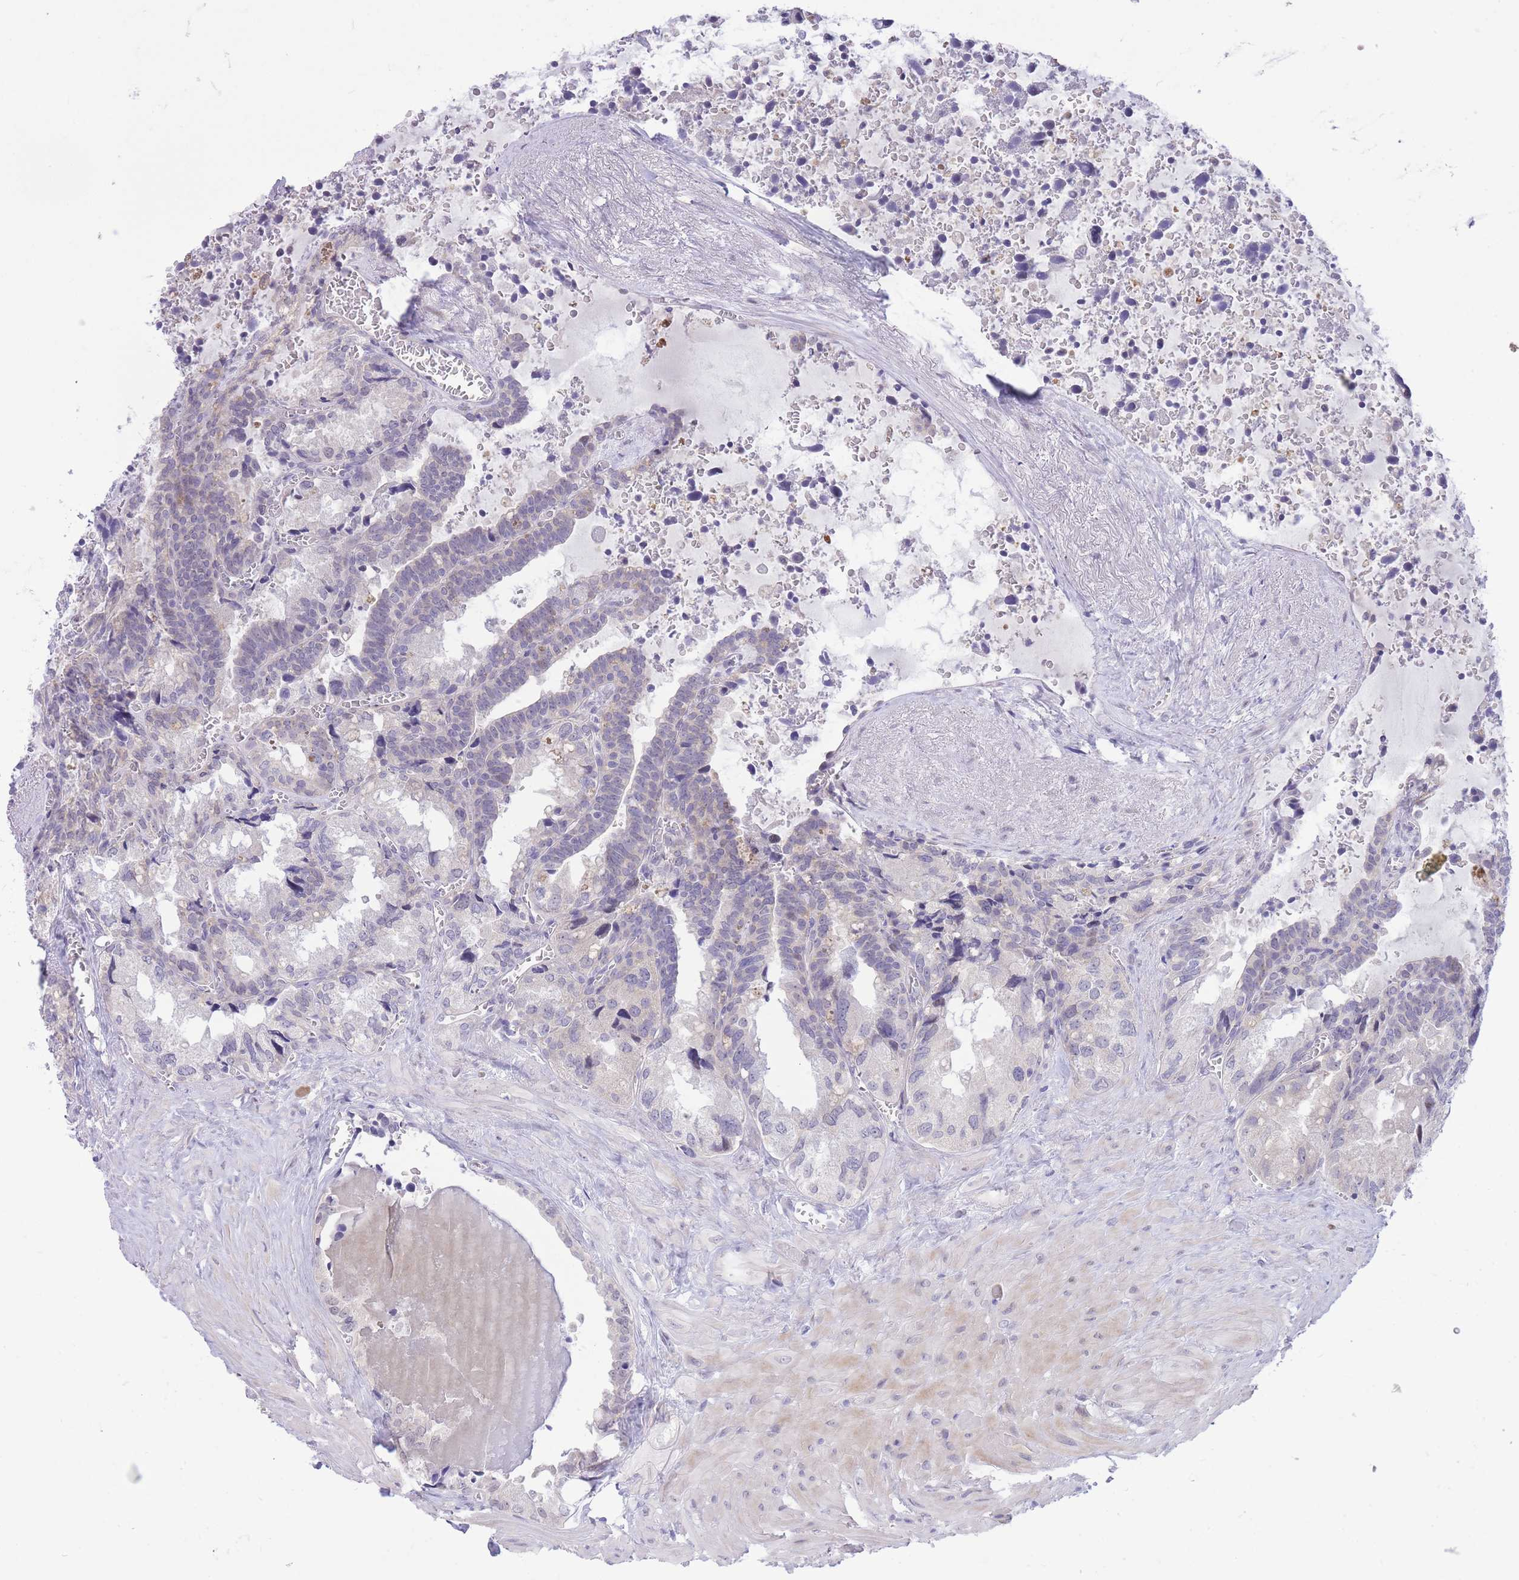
{"staining": {"intensity": "negative", "quantity": "none", "location": "none"}, "tissue": "seminal vesicle", "cell_type": "Glandular cells", "image_type": "normal", "snomed": [{"axis": "morphology", "description": "Normal tissue, NOS"}, {"axis": "topography", "description": "Seminal veicle"}], "caption": "Immunohistochemistry (IHC) of unremarkable human seminal vesicle exhibits no positivity in glandular cells. Nuclei are stained in blue.", "gene": "FBXO46", "patient": {"sex": "male", "age": 68}}